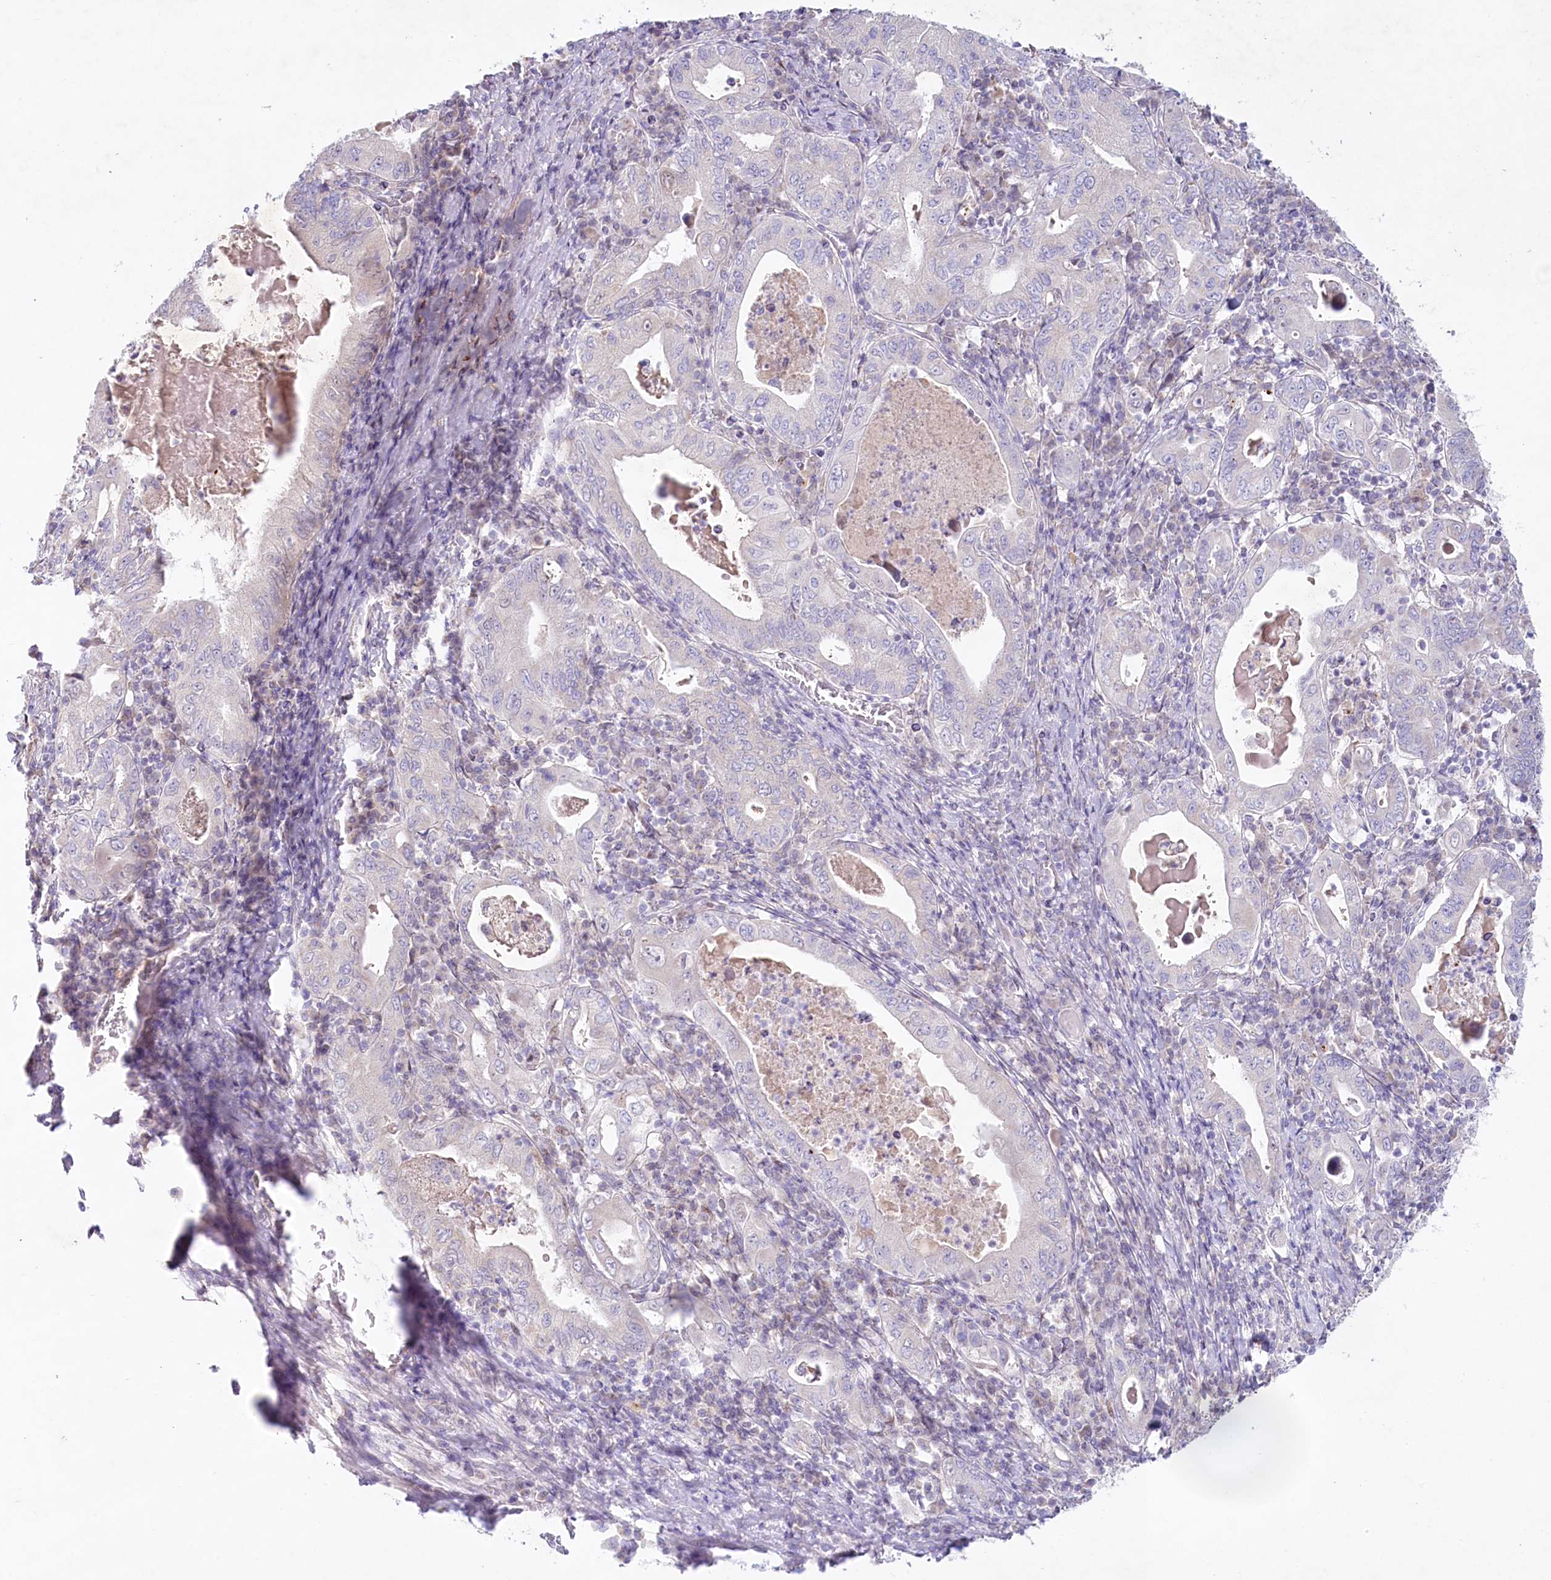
{"staining": {"intensity": "negative", "quantity": "none", "location": "none"}, "tissue": "stomach cancer", "cell_type": "Tumor cells", "image_type": "cancer", "snomed": [{"axis": "morphology", "description": "Normal tissue, NOS"}, {"axis": "morphology", "description": "Adenocarcinoma, NOS"}, {"axis": "topography", "description": "Esophagus"}, {"axis": "topography", "description": "Stomach, upper"}, {"axis": "topography", "description": "Peripheral nerve tissue"}], "caption": "IHC of human stomach cancer exhibits no positivity in tumor cells. (IHC, brightfield microscopy, high magnification).", "gene": "PSAPL1", "patient": {"sex": "male", "age": 62}}